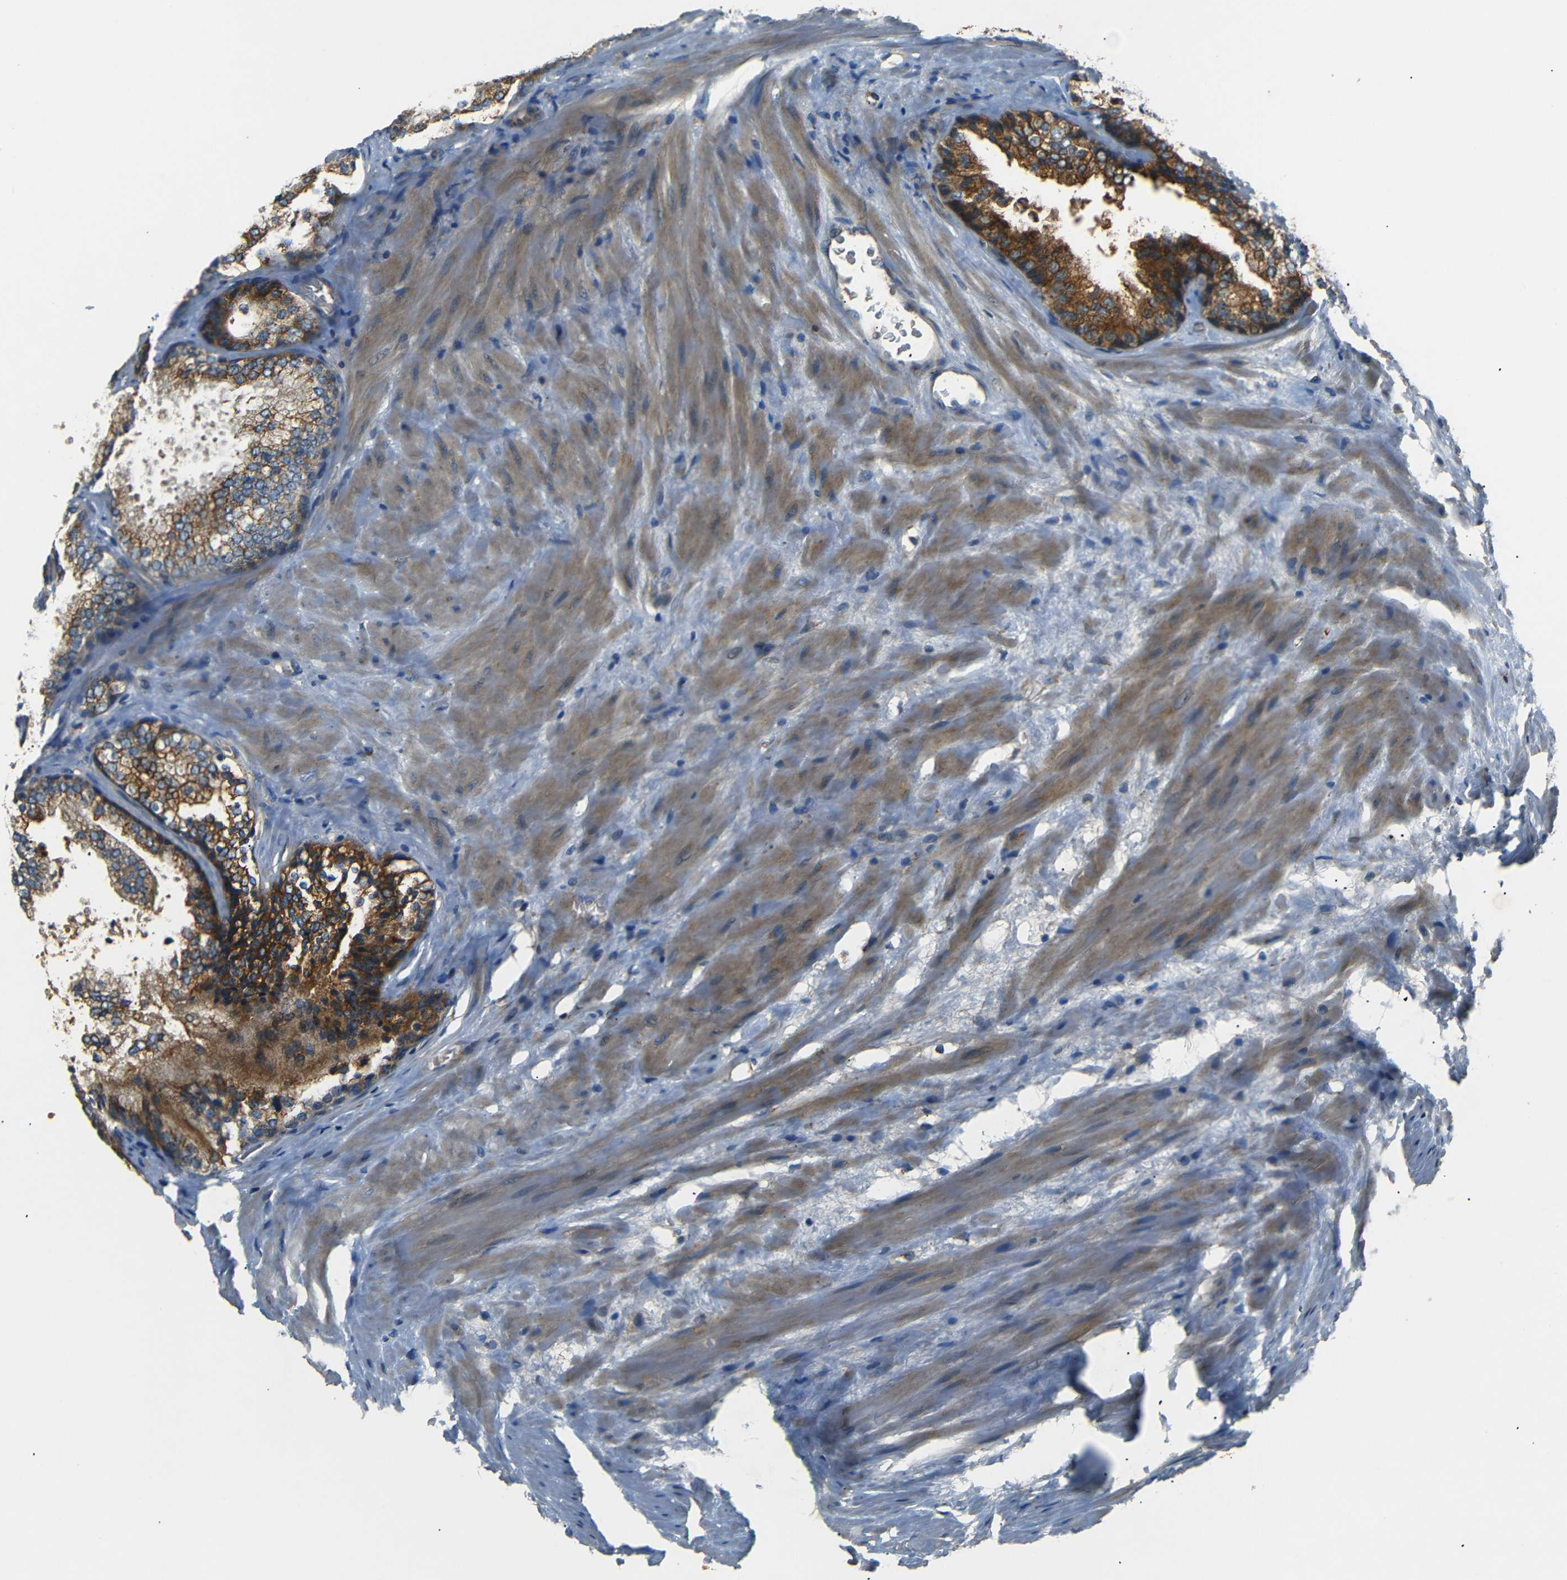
{"staining": {"intensity": "strong", "quantity": ">75%", "location": "cytoplasmic/membranous"}, "tissue": "prostate cancer", "cell_type": "Tumor cells", "image_type": "cancer", "snomed": [{"axis": "morphology", "description": "Adenocarcinoma, High grade"}, {"axis": "topography", "description": "Prostate"}], "caption": "A histopathology image of adenocarcinoma (high-grade) (prostate) stained for a protein exhibits strong cytoplasmic/membranous brown staining in tumor cells. (DAB IHC with brightfield microscopy, high magnification).", "gene": "NETO2", "patient": {"sex": "male", "age": 70}}